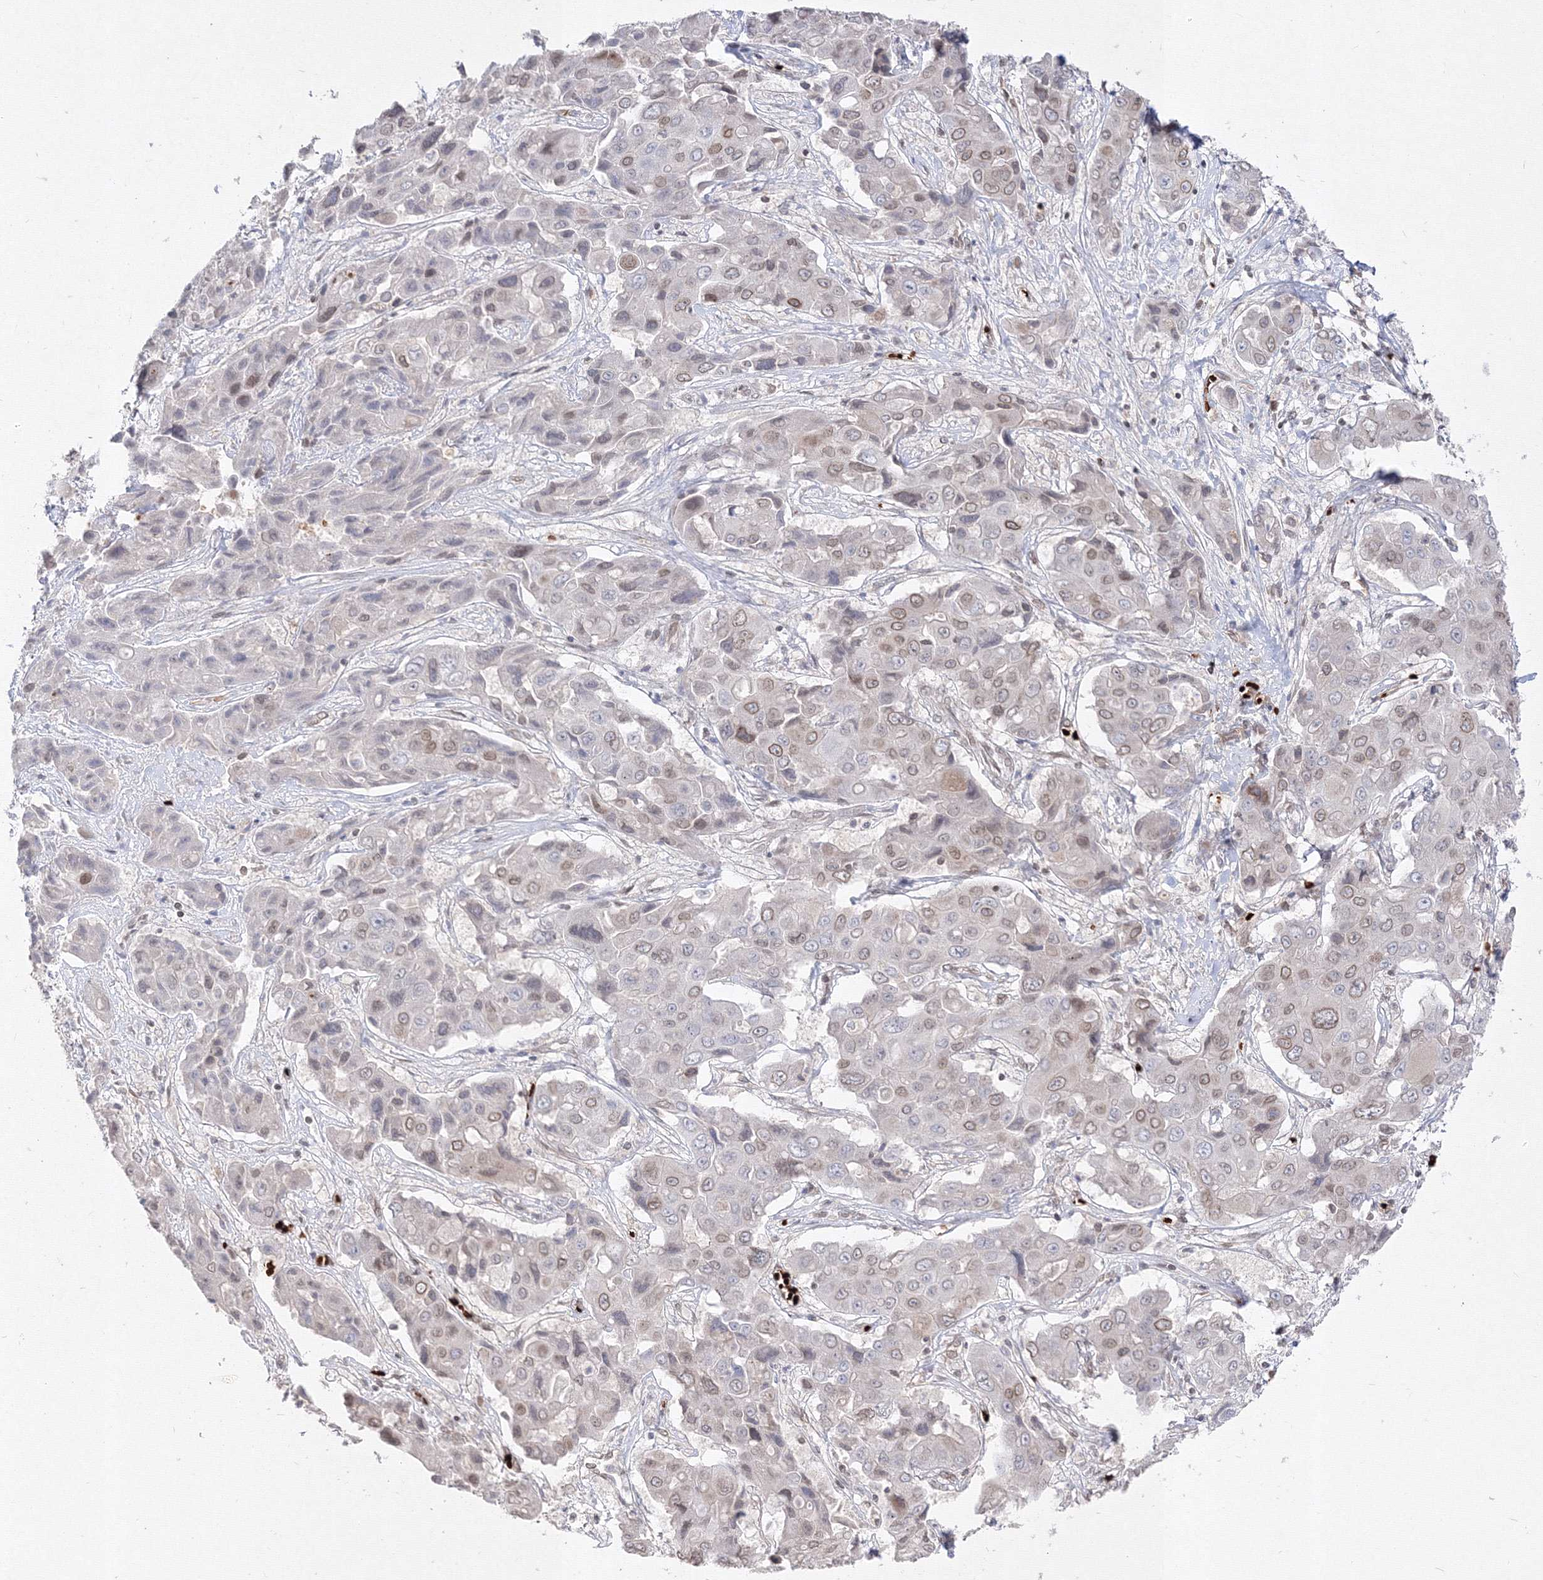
{"staining": {"intensity": "moderate", "quantity": "25%-75%", "location": "cytoplasmic/membranous,nuclear"}, "tissue": "liver cancer", "cell_type": "Tumor cells", "image_type": "cancer", "snomed": [{"axis": "morphology", "description": "Cholangiocarcinoma"}, {"axis": "topography", "description": "Liver"}], "caption": "Immunohistochemistry (IHC) photomicrograph of liver cancer (cholangiocarcinoma) stained for a protein (brown), which displays medium levels of moderate cytoplasmic/membranous and nuclear positivity in about 25%-75% of tumor cells.", "gene": "DNAJB2", "patient": {"sex": "male", "age": 67}}